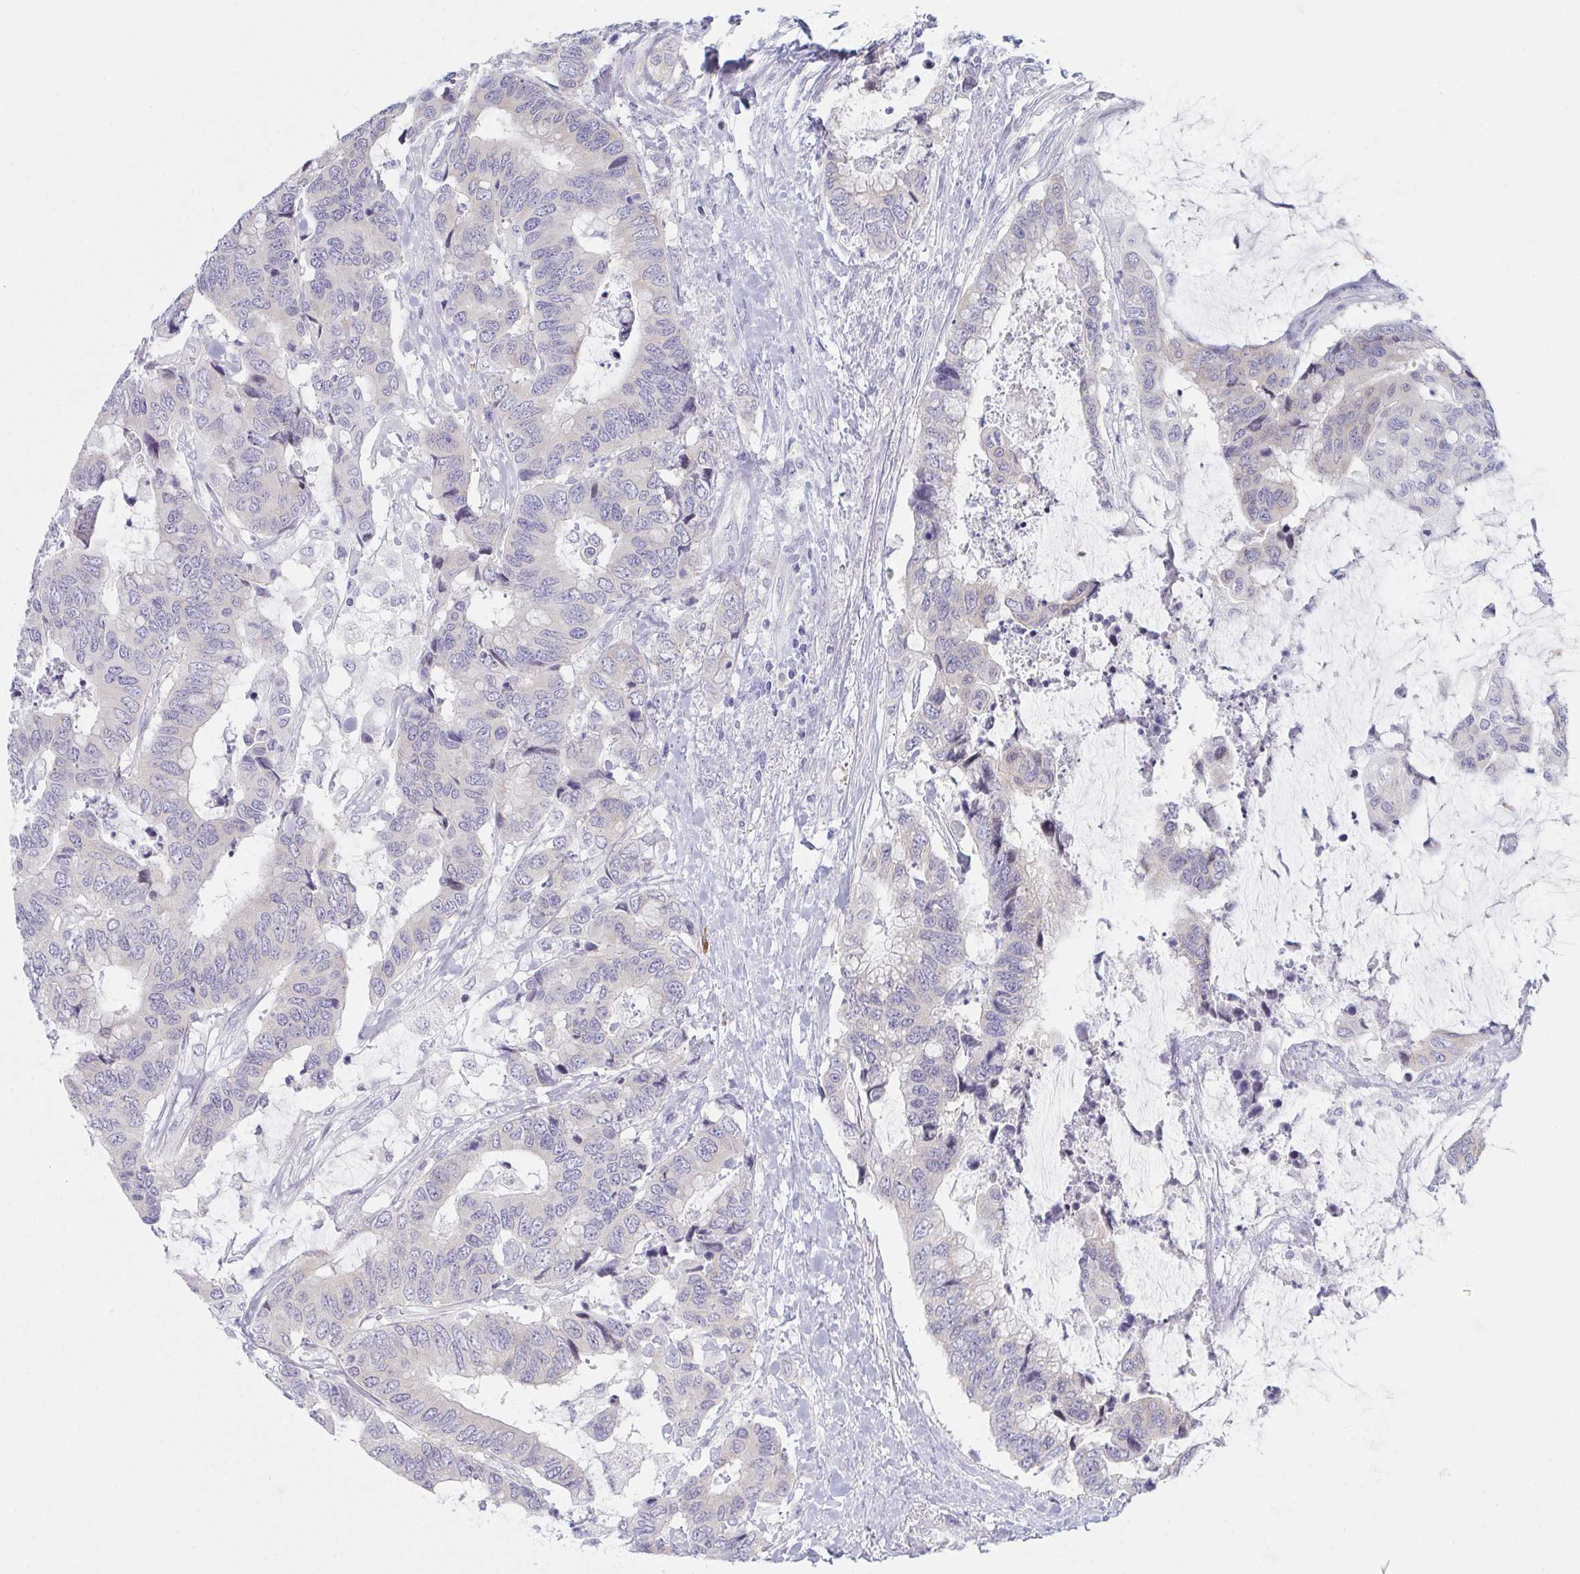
{"staining": {"intensity": "negative", "quantity": "none", "location": "none"}, "tissue": "colorectal cancer", "cell_type": "Tumor cells", "image_type": "cancer", "snomed": [{"axis": "morphology", "description": "Adenocarcinoma, NOS"}, {"axis": "topography", "description": "Rectum"}], "caption": "Immunohistochemistry histopathology image of human colorectal adenocarcinoma stained for a protein (brown), which exhibits no positivity in tumor cells.", "gene": "NAA30", "patient": {"sex": "female", "age": 59}}